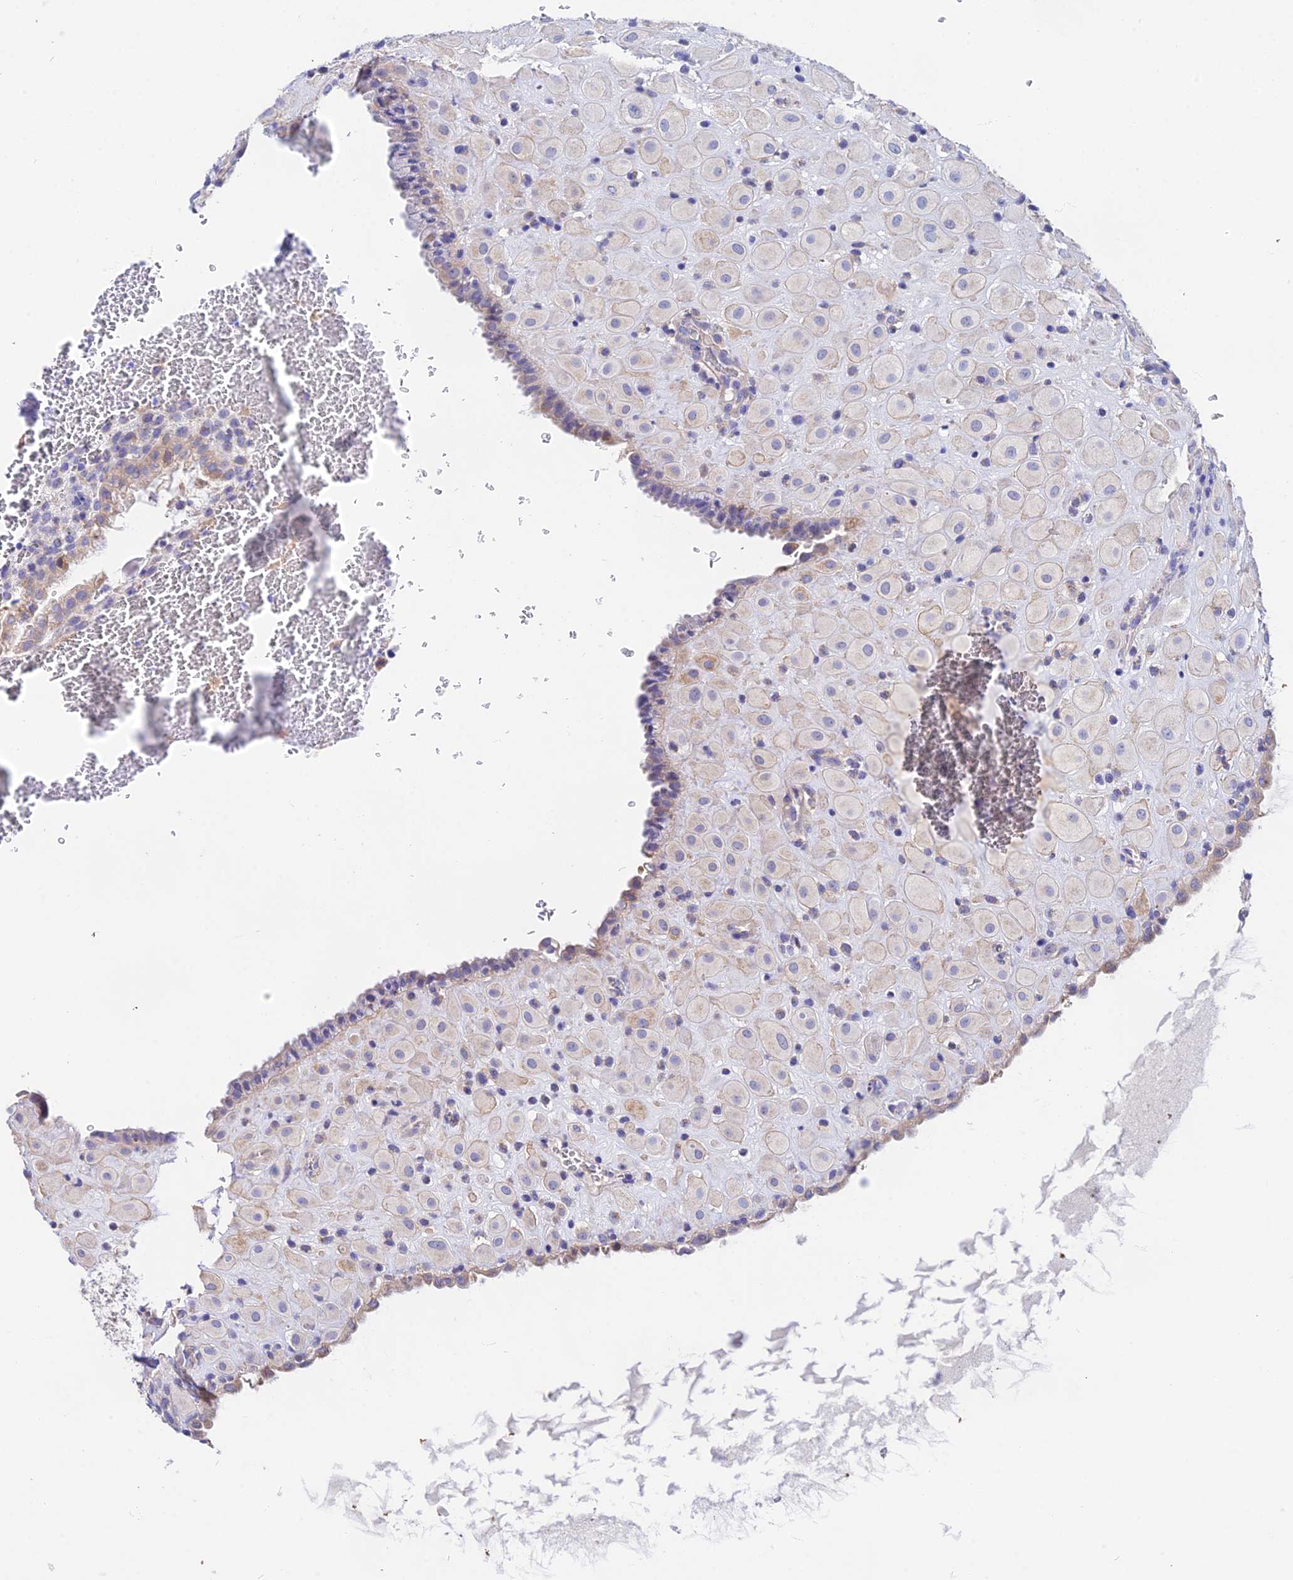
{"staining": {"intensity": "negative", "quantity": "none", "location": "none"}, "tissue": "placenta", "cell_type": "Decidual cells", "image_type": "normal", "snomed": [{"axis": "morphology", "description": "Normal tissue, NOS"}, {"axis": "topography", "description": "Placenta"}], "caption": "This is a photomicrograph of immunohistochemistry (IHC) staining of unremarkable placenta, which shows no staining in decidual cells. The staining was performed using DAB to visualize the protein expression in brown, while the nuclei were stained in blue with hematoxylin (Magnification: 20x).", "gene": "PPP2R2A", "patient": {"sex": "female", "age": 35}}